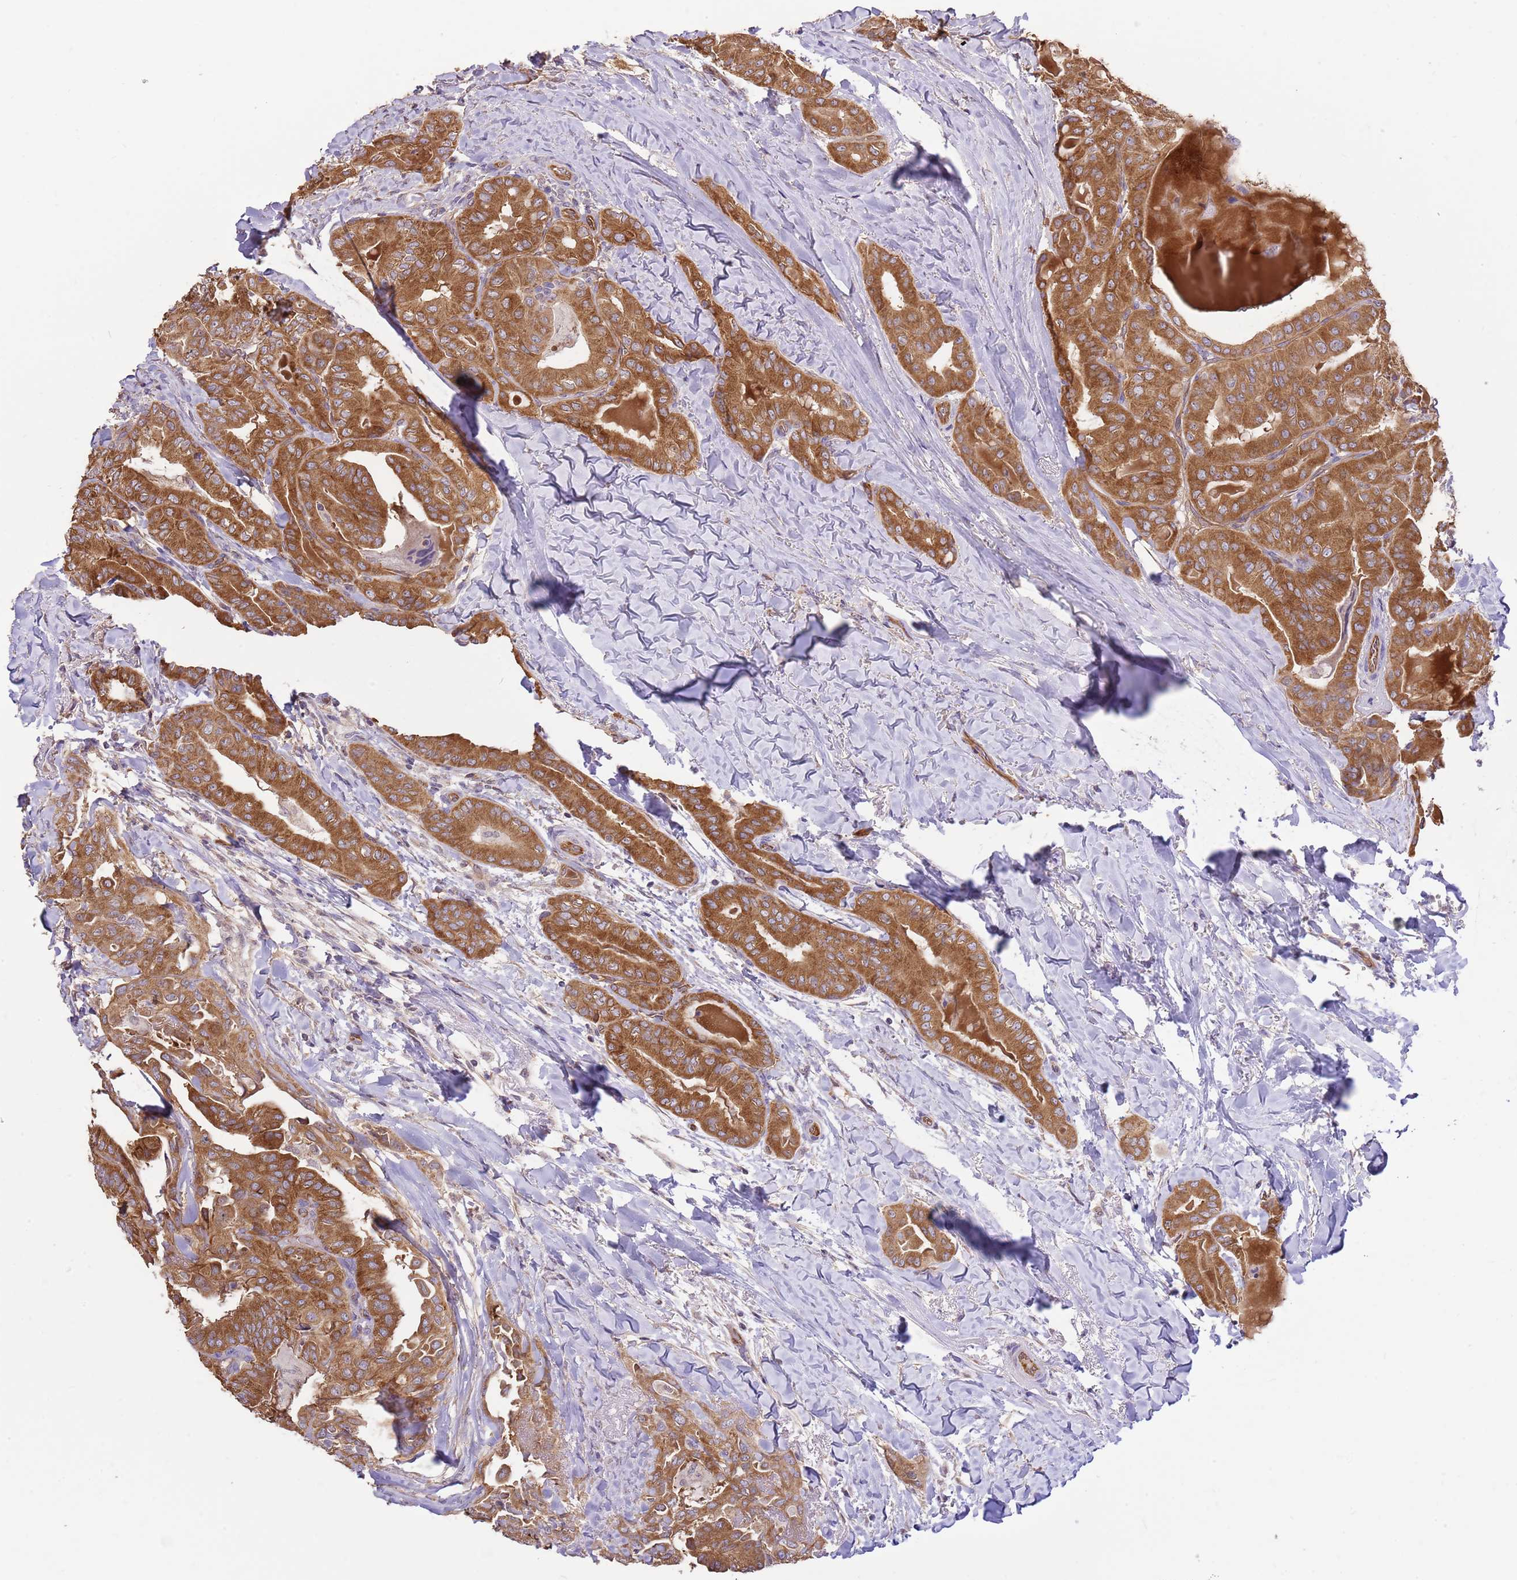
{"staining": {"intensity": "strong", "quantity": ">75%", "location": "cytoplasmic/membranous"}, "tissue": "thyroid cancer", "cell_type": "Tumor cells", "image_type": "cancer", "snomed": [{"axis": "morphology", "description": "Papillary adenocarcinoma, NOS"}, {"axis": "topography", "description": "Thyroid gland"}], "caption": "Tumor cells exhibit high levels of strong cytoplasmic/membranous staining in about >75% of cells in thyroid cancer. Immunohistochemistry (ihc) stains the protein of interest in brown and the nuclei are stained blue.", "gene": "DOCK9", "patient": {"sex": "female", "age": 68}}